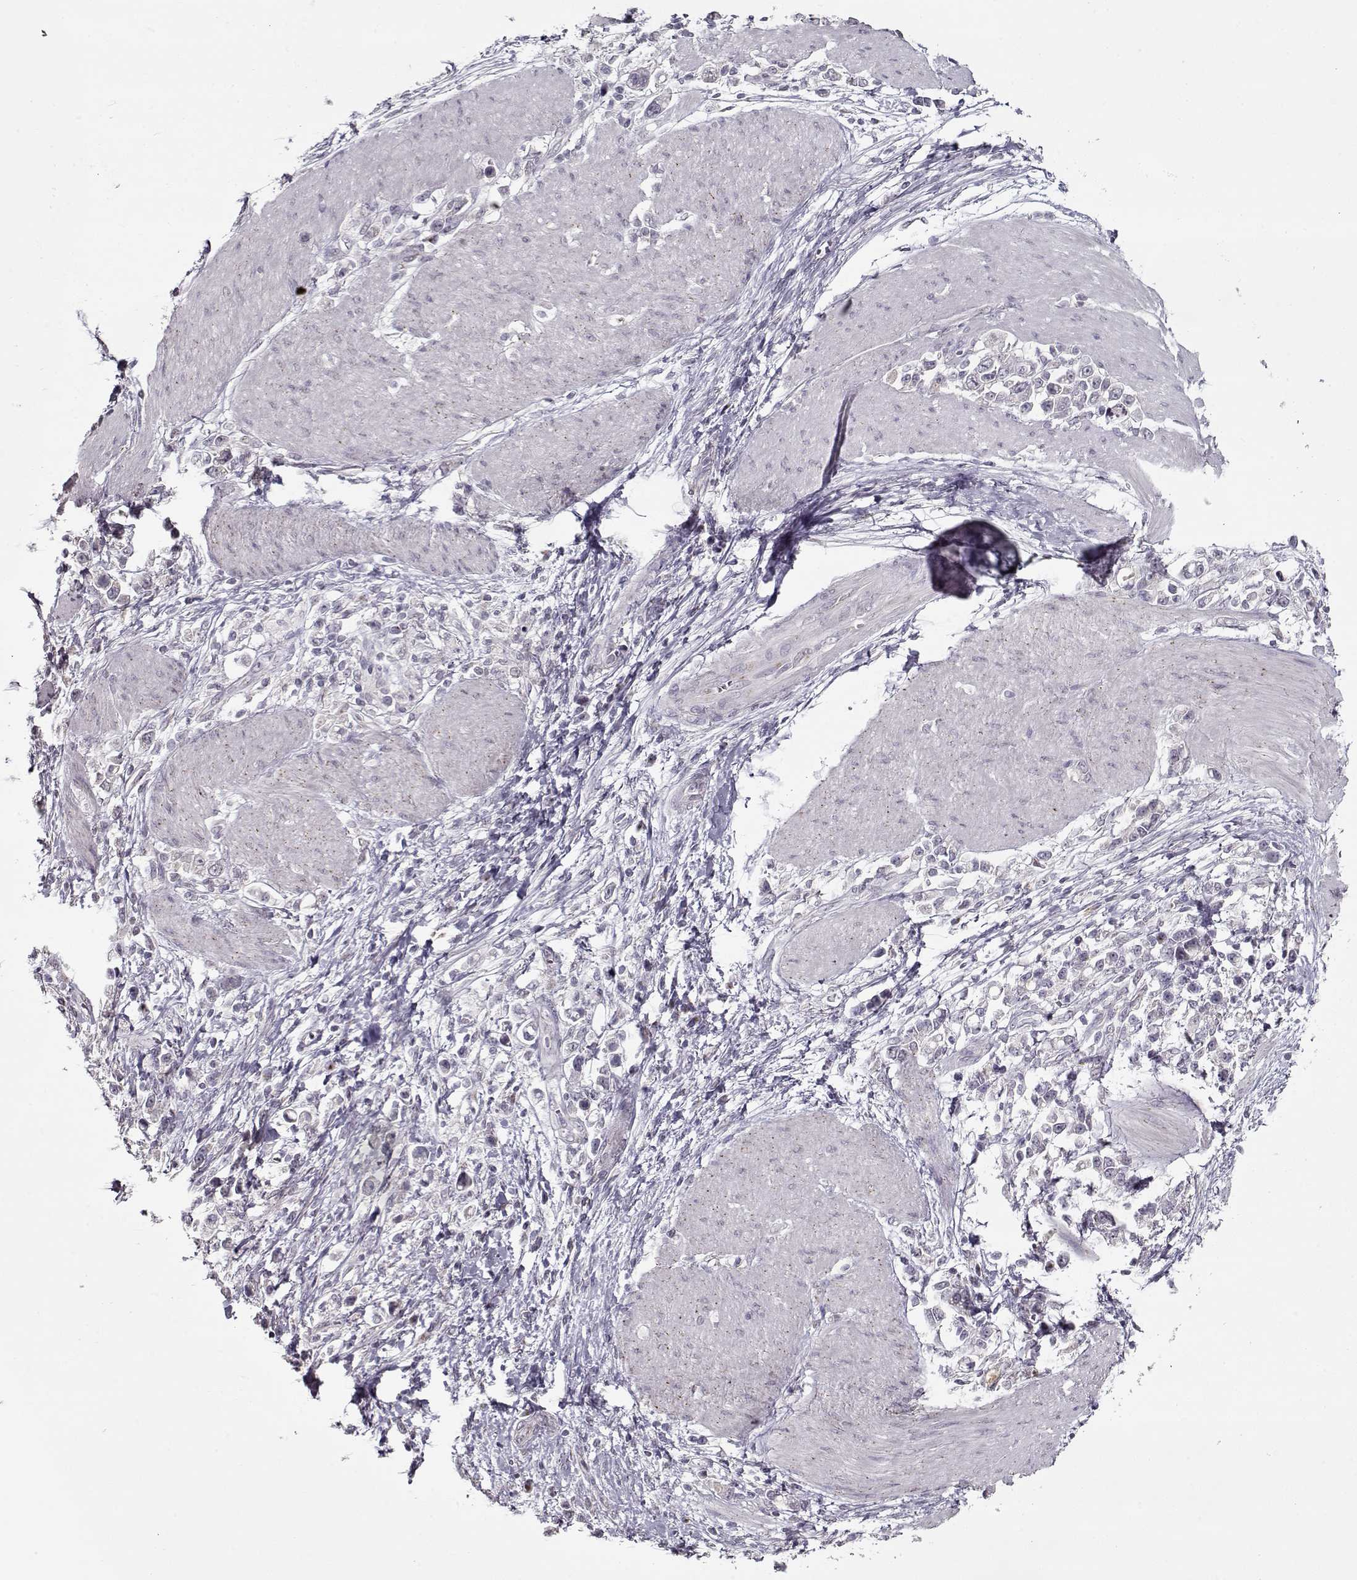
{"staining": {"intensity": "negative", "quantity": "none", "location": "none"}, "tissue": "stomach cancer", "cell_type": "Tumor cells", "image_type": "cancer", "snomed": [{"axis": "morphology", "description": "Adenocarcinoma, NOS"}, {"axis": "topography", "description": "Stomach"}], "caption": "The micrograph demonstrates no significant expression in tumor cells of stomach cancer.", "gene": "SEC16B", "patient": {"sex": "male", "age": 63}}